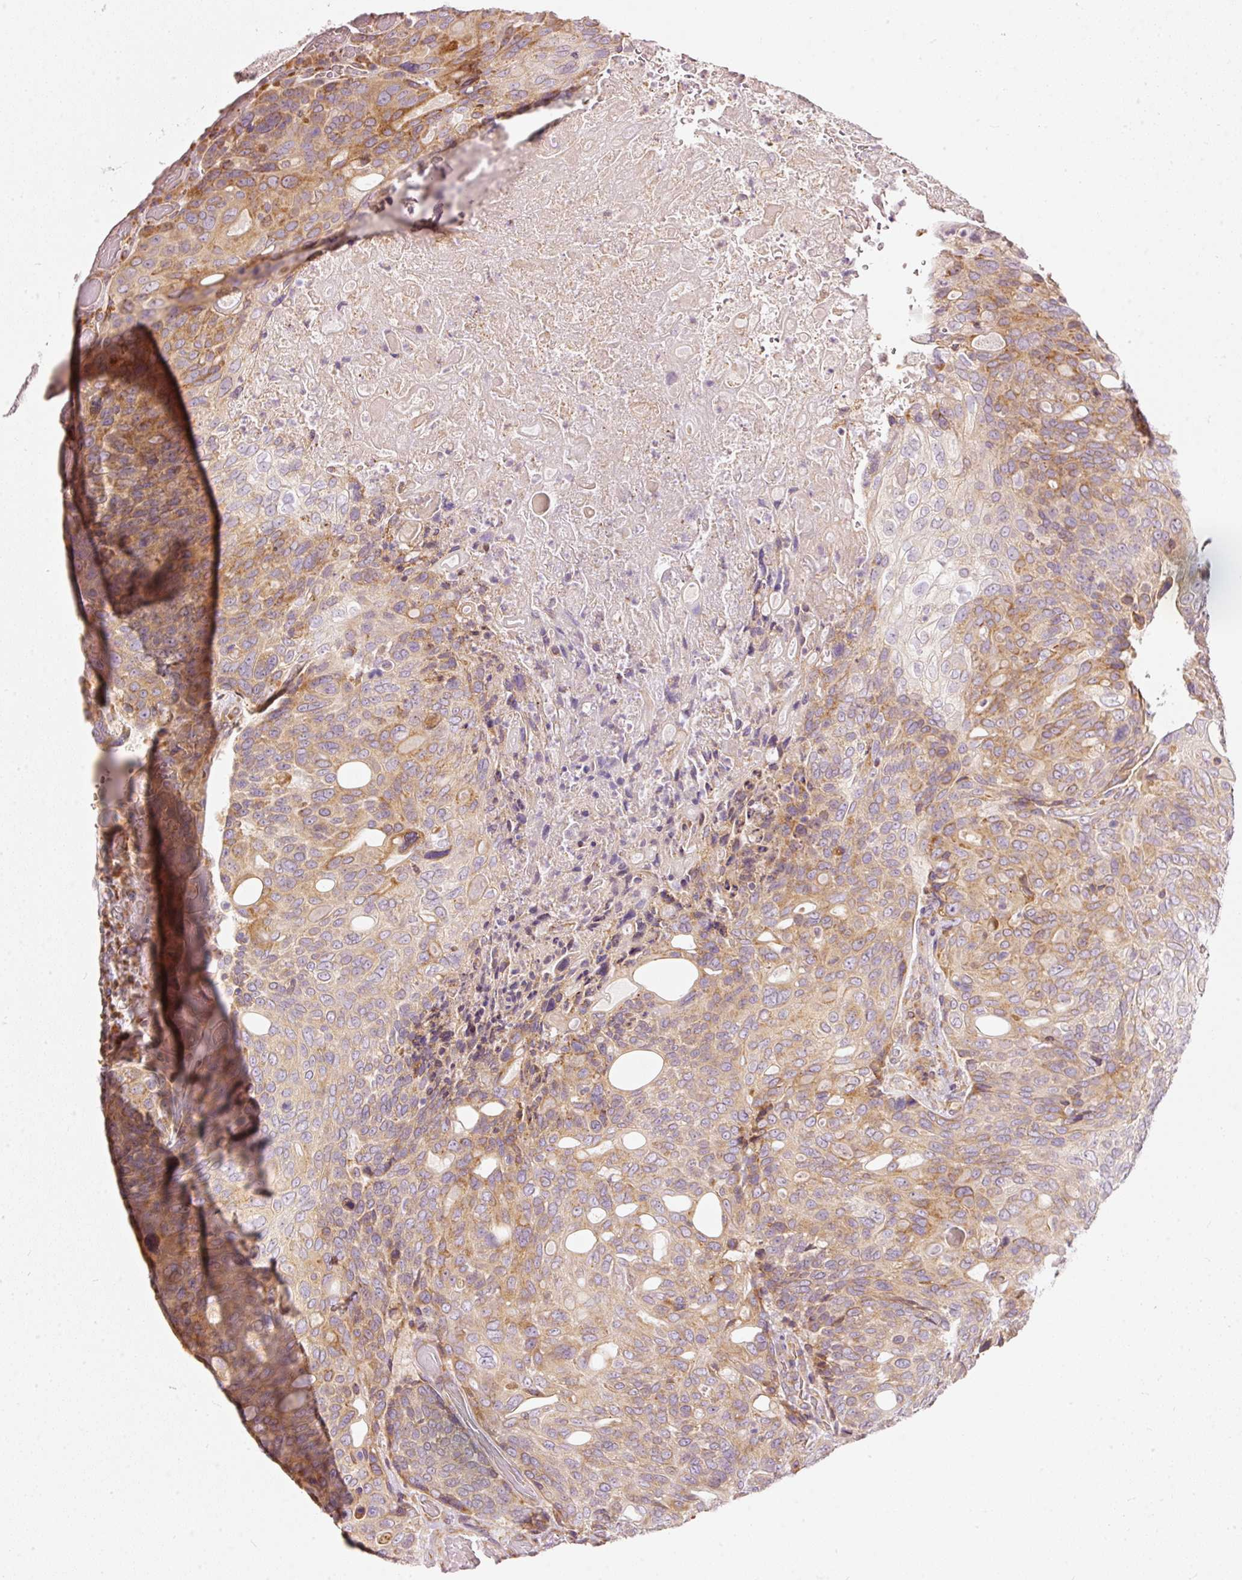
{"staining": {"intensity": "moderate", "quantity": ">75%", "location": "cytoplasmic/membranous"}, "tissue": "urothelial cancer", "cell_type": "Tumor cells", "image_type": "cancer", "snomed": [{"axis": "morphology", "description": "Urothelial carcinoma, High grade"}, {"axis": "topography", "description": "Urinary bladder"}], "caption": "The image displays immunohistochemical staining of high-grade urothelial carcinoma. There is moderate cytoplasmic/membranous expression is present in approximately >75% of tumor cells.", "gene": "SNAPC5", "patient": {"sex": "female", "age": 70}}